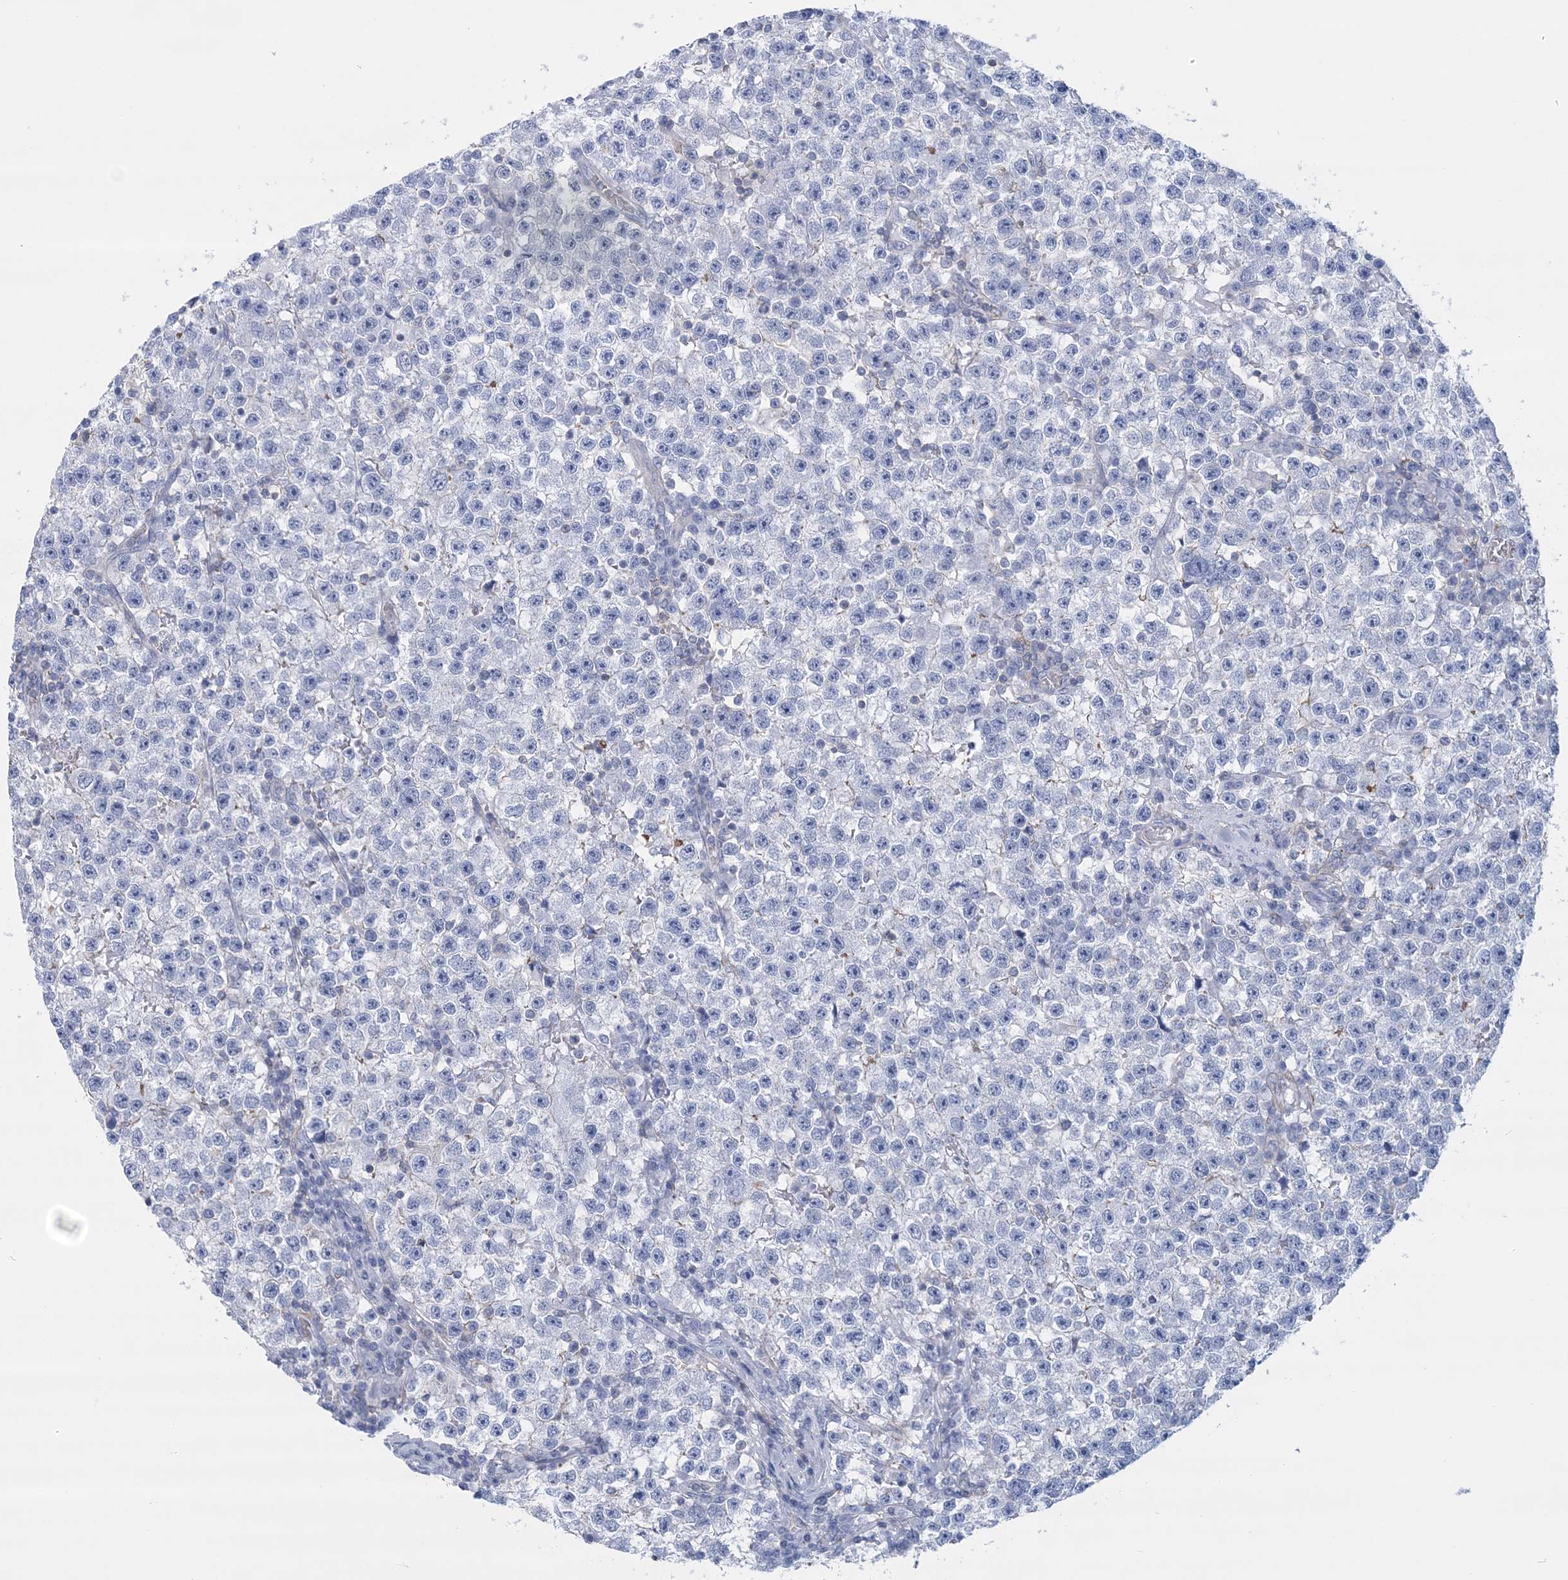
{"staining": {"intensity": "negative", "quantity": "none", "location": "none"}, "tissue": "testis cancer", "cell_type": "Tumor cells", "image_type": "cancer", "snomed": [{"axis": "morphology", "description": "Seminoma, NOS"}, {"axis": "topography", "description": "Testis"}], "caption": "Tumor cells are negative for brown protein staining in testis seminoma. Nuclei are stained in blue.", "gene": "C11orf21", "patient": {"sex": "male", "age": 22}}